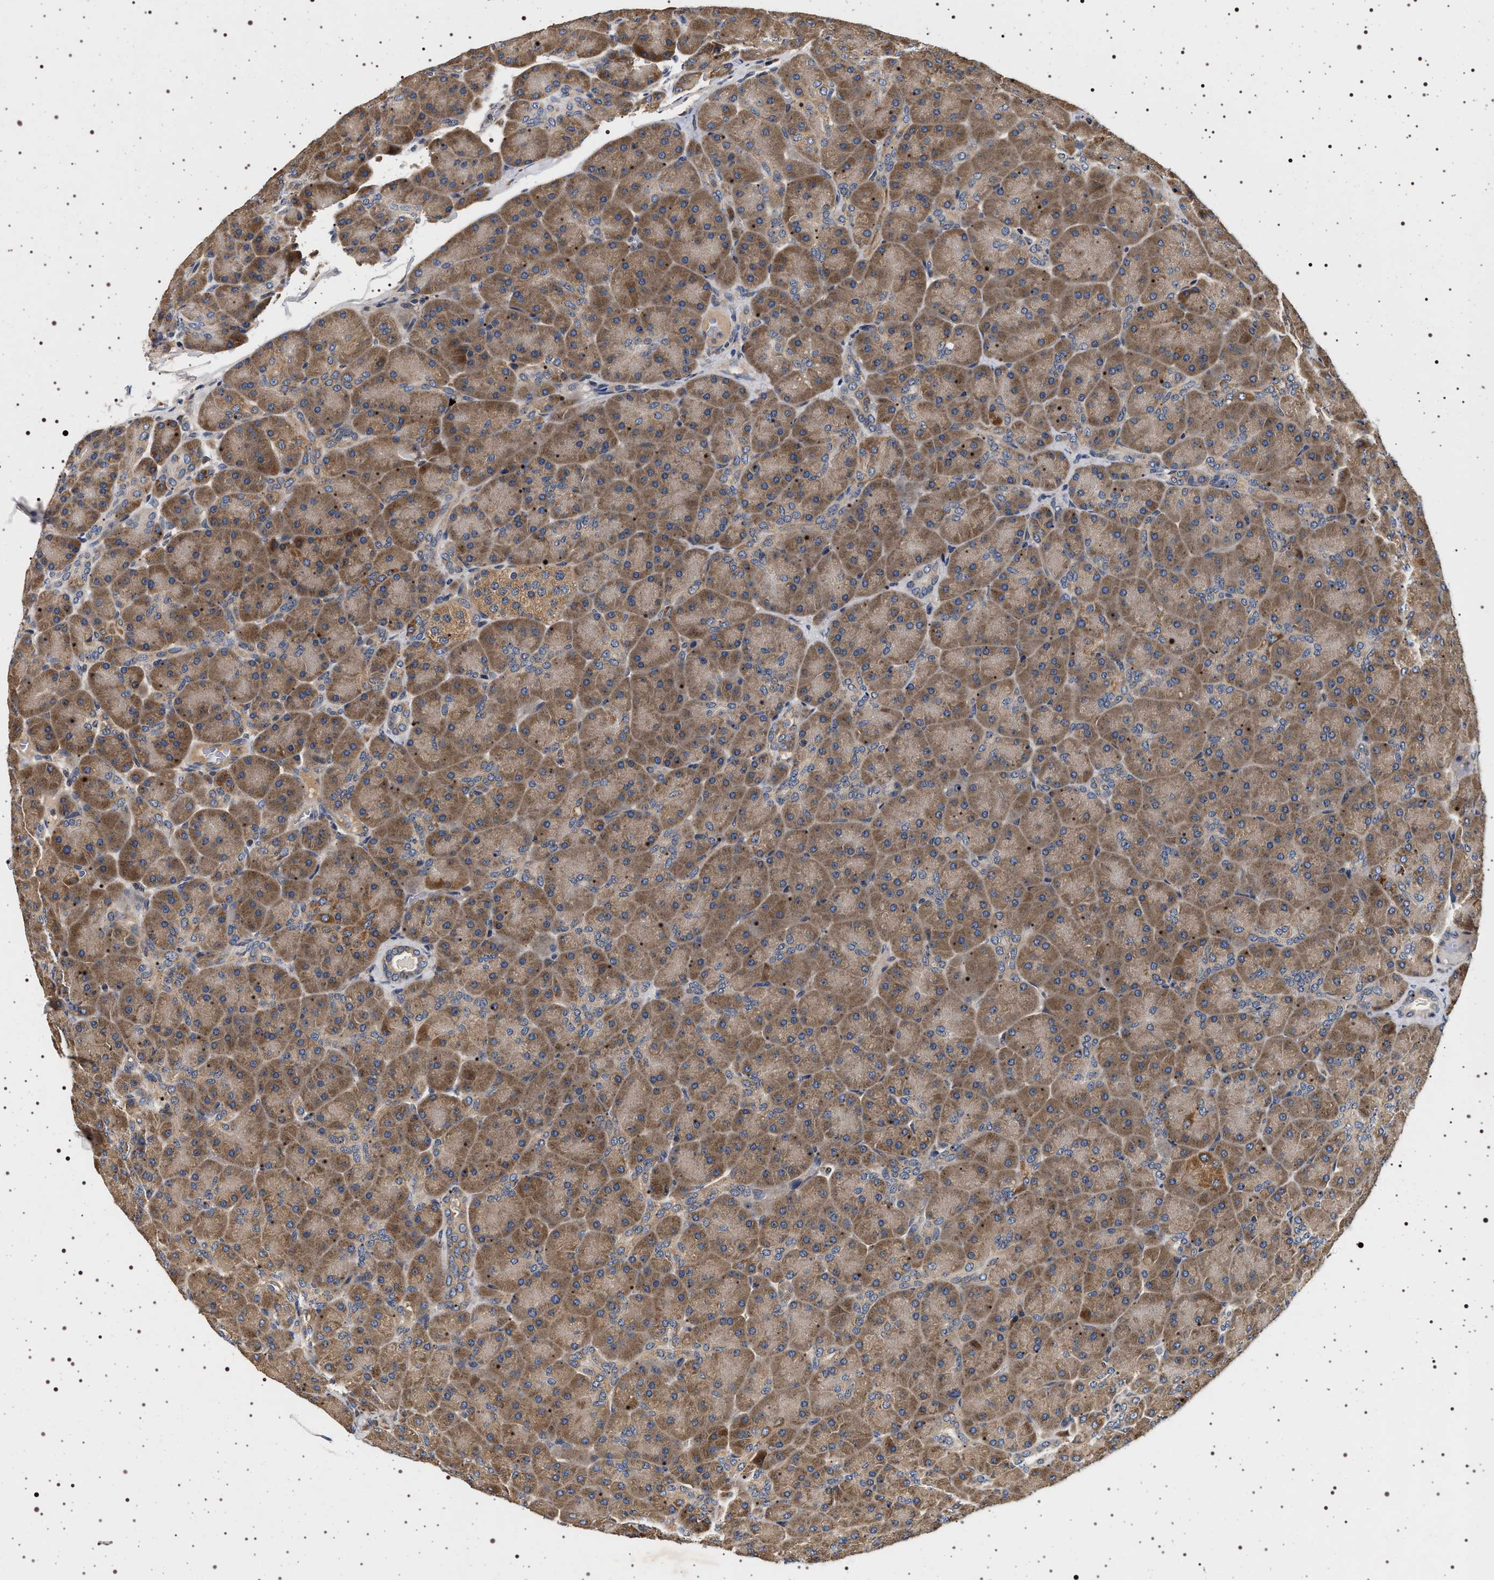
{"staining": {"intensity": "moderate", "quantity": ">75%", "location": "cytoplasmic/membranous"}, "tissue": "pancreas", "cell_type": "Exocrine glandular cells", "image_type": "normal", "snomed": [{"axis": "morphology", "description": "Normal tissue, NOS"}, {"axis": "topography", "description": "Pancreas"}], "caption": "Immunohistochemistry (IHC) of unremarkable pancreas exhibits medium levels of moderate cytoplasmic/membranous staining in about >75% of exocrine glandular cells.", "gene": "DCBLD2", "patient": {"sex": "male", "age": 66}}